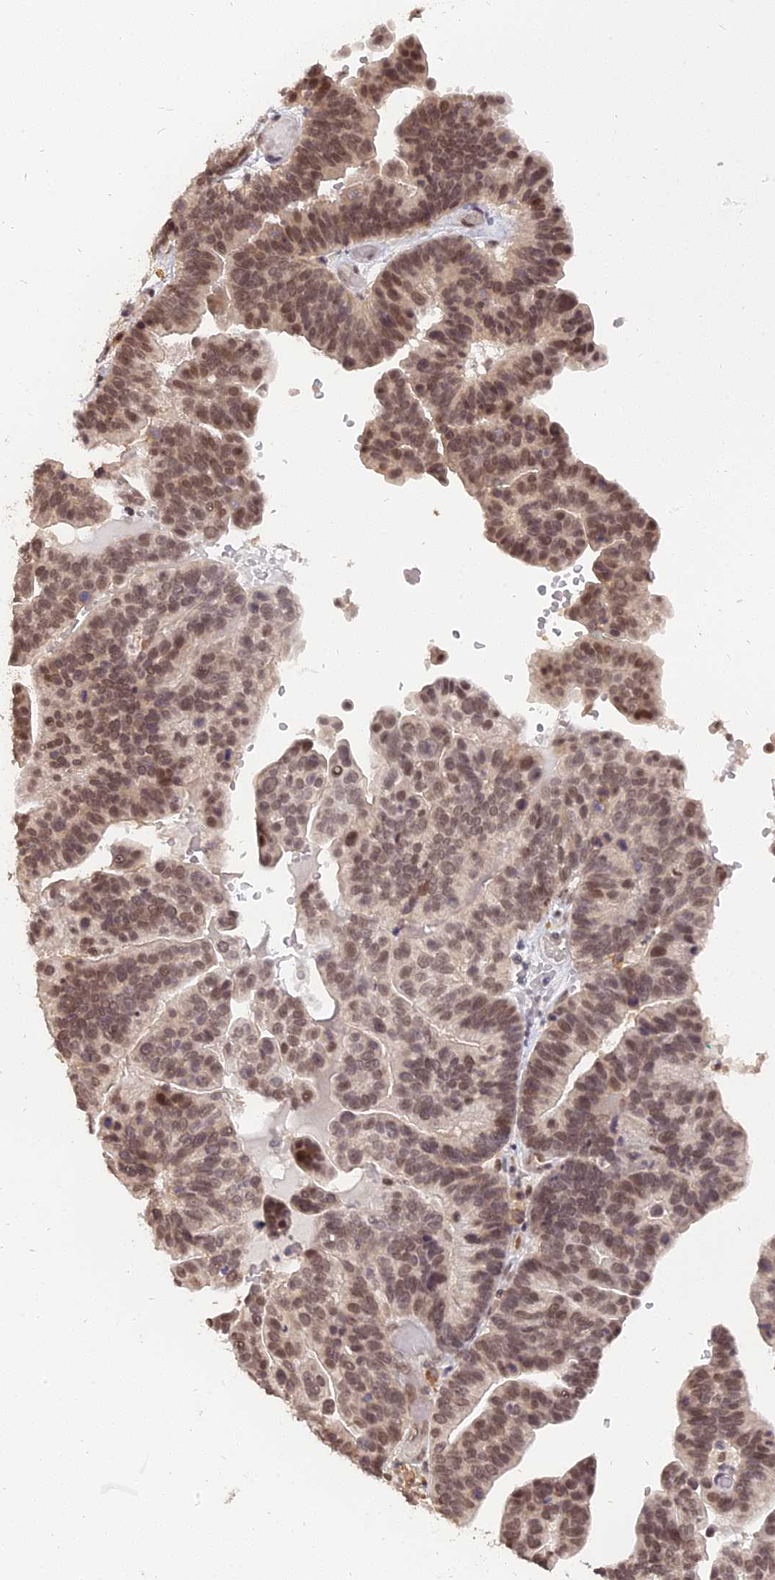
{"staining": {"intensity": "moderate", "quantity": ">75%", "location": "nuclear"}, "tissue": "ovarian cancer", "cell_type": "Tumor cells", "image_type": "cancer", "snomed": [{"axis": "morphology", "description": "Cystadenocarcinoma, serous, NOS"}, {"axis": "topography", "description": "Ovary"}], "caption": "Protein staining of ovarian serous cystadenocarcinoma tissue demonstrates moderate nuclear positivity in about >75% of tumor cells.", "gene": "NR1H3", "patient": {"sex": "female", "age": 56}}